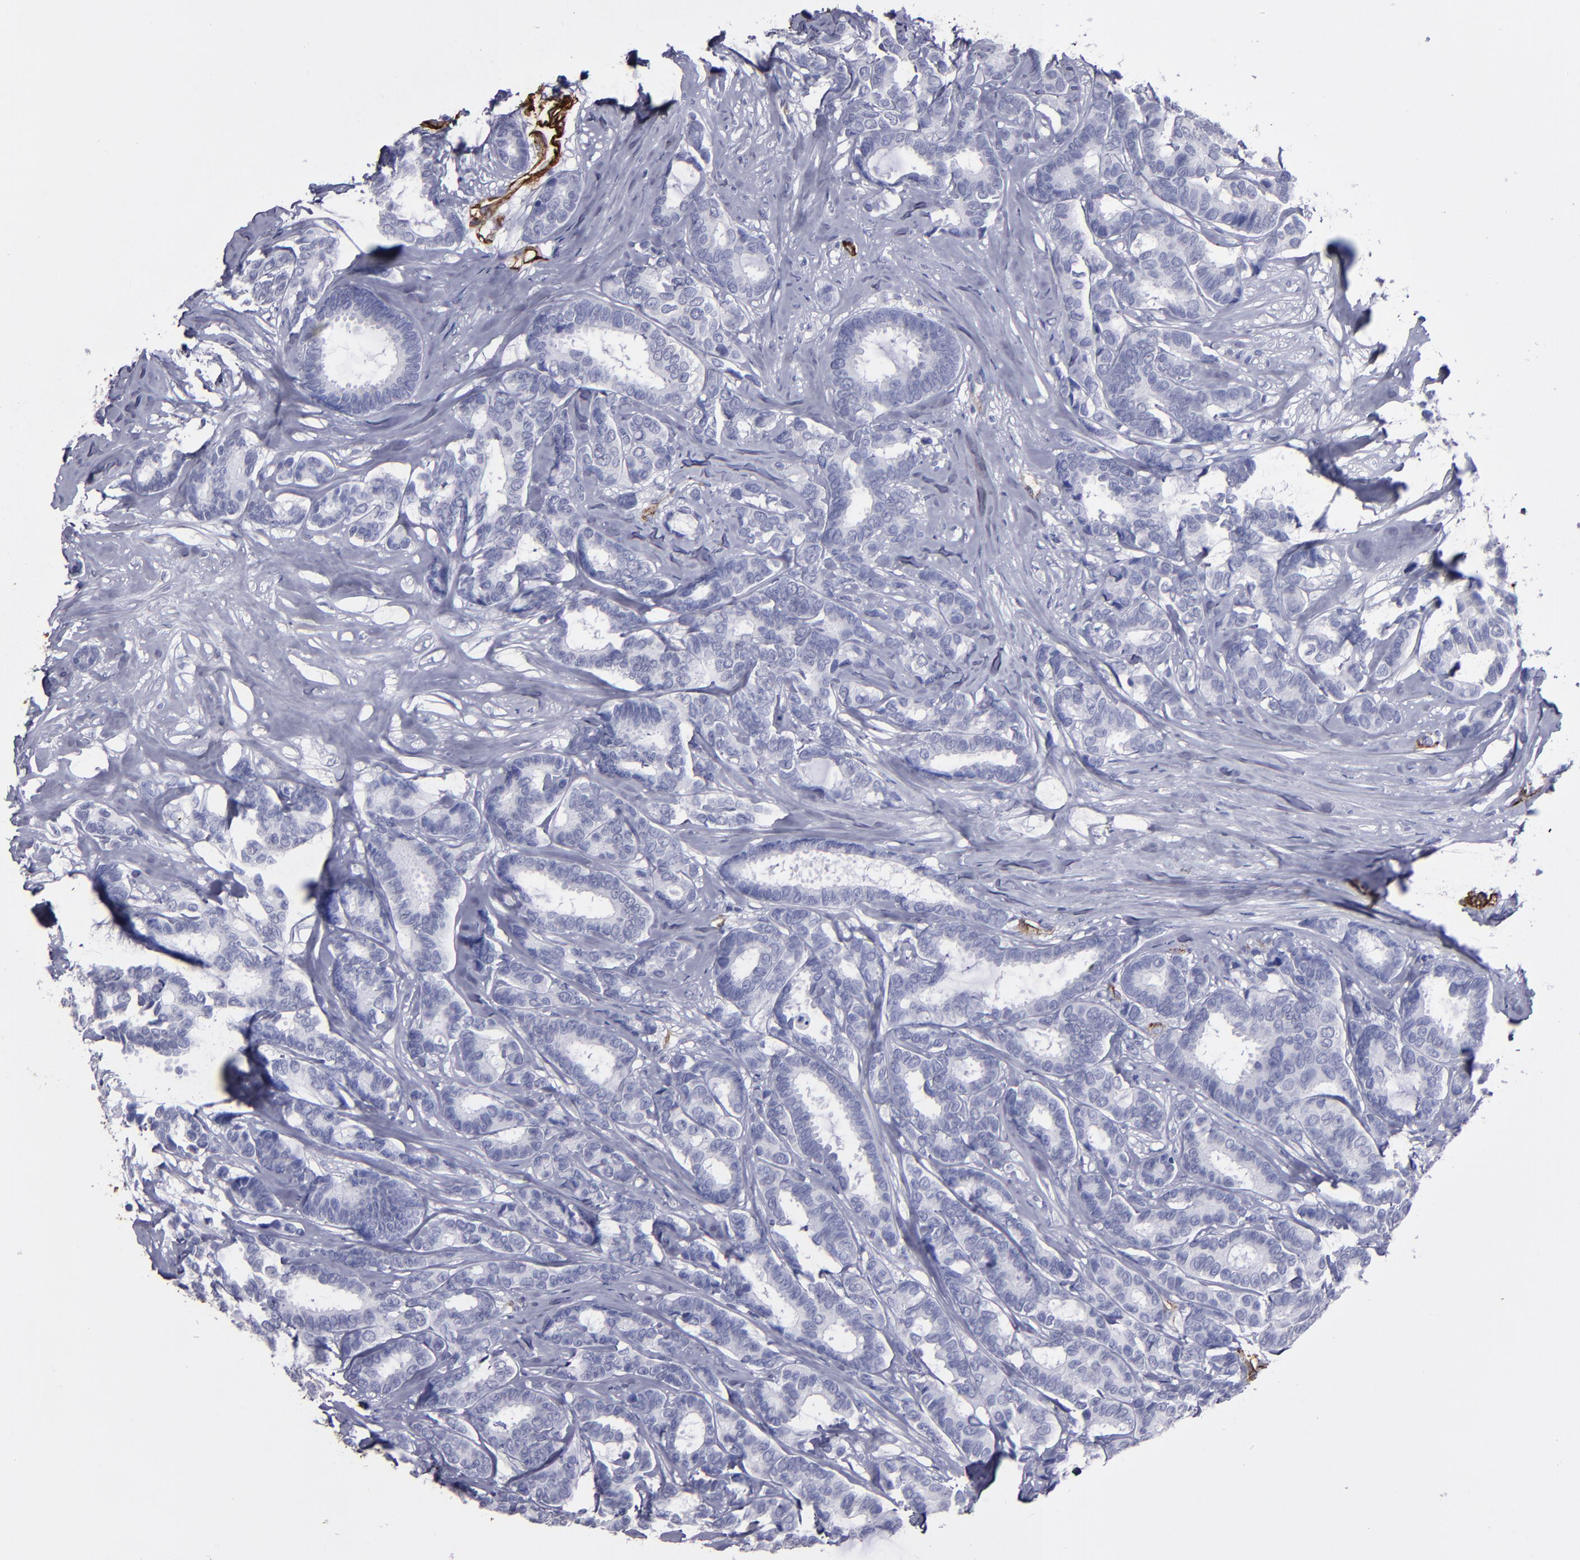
{"staining": {"intensity": "negative", "quantity": "none", "location": "none"}, "tissue": "breast cancer", "cell_type": "Tumor cells", "image_type": "cancer", "snomed": [{"axis": "morphology", "description": "Duct carcinoma"}, {"axis": "topography", "description": "Breast"}], "caption": "An immunohistochemistry (IHC) histopathology image of breast cancer (infiltrating ductal carcinoma) is shown. There is no staining in tumor cells of breast cancer (infiltrating ductal carcinoma). Nuclei are stained in blue.", "gene": "CD36", "patient": {"sex": "female", "age": 87}}